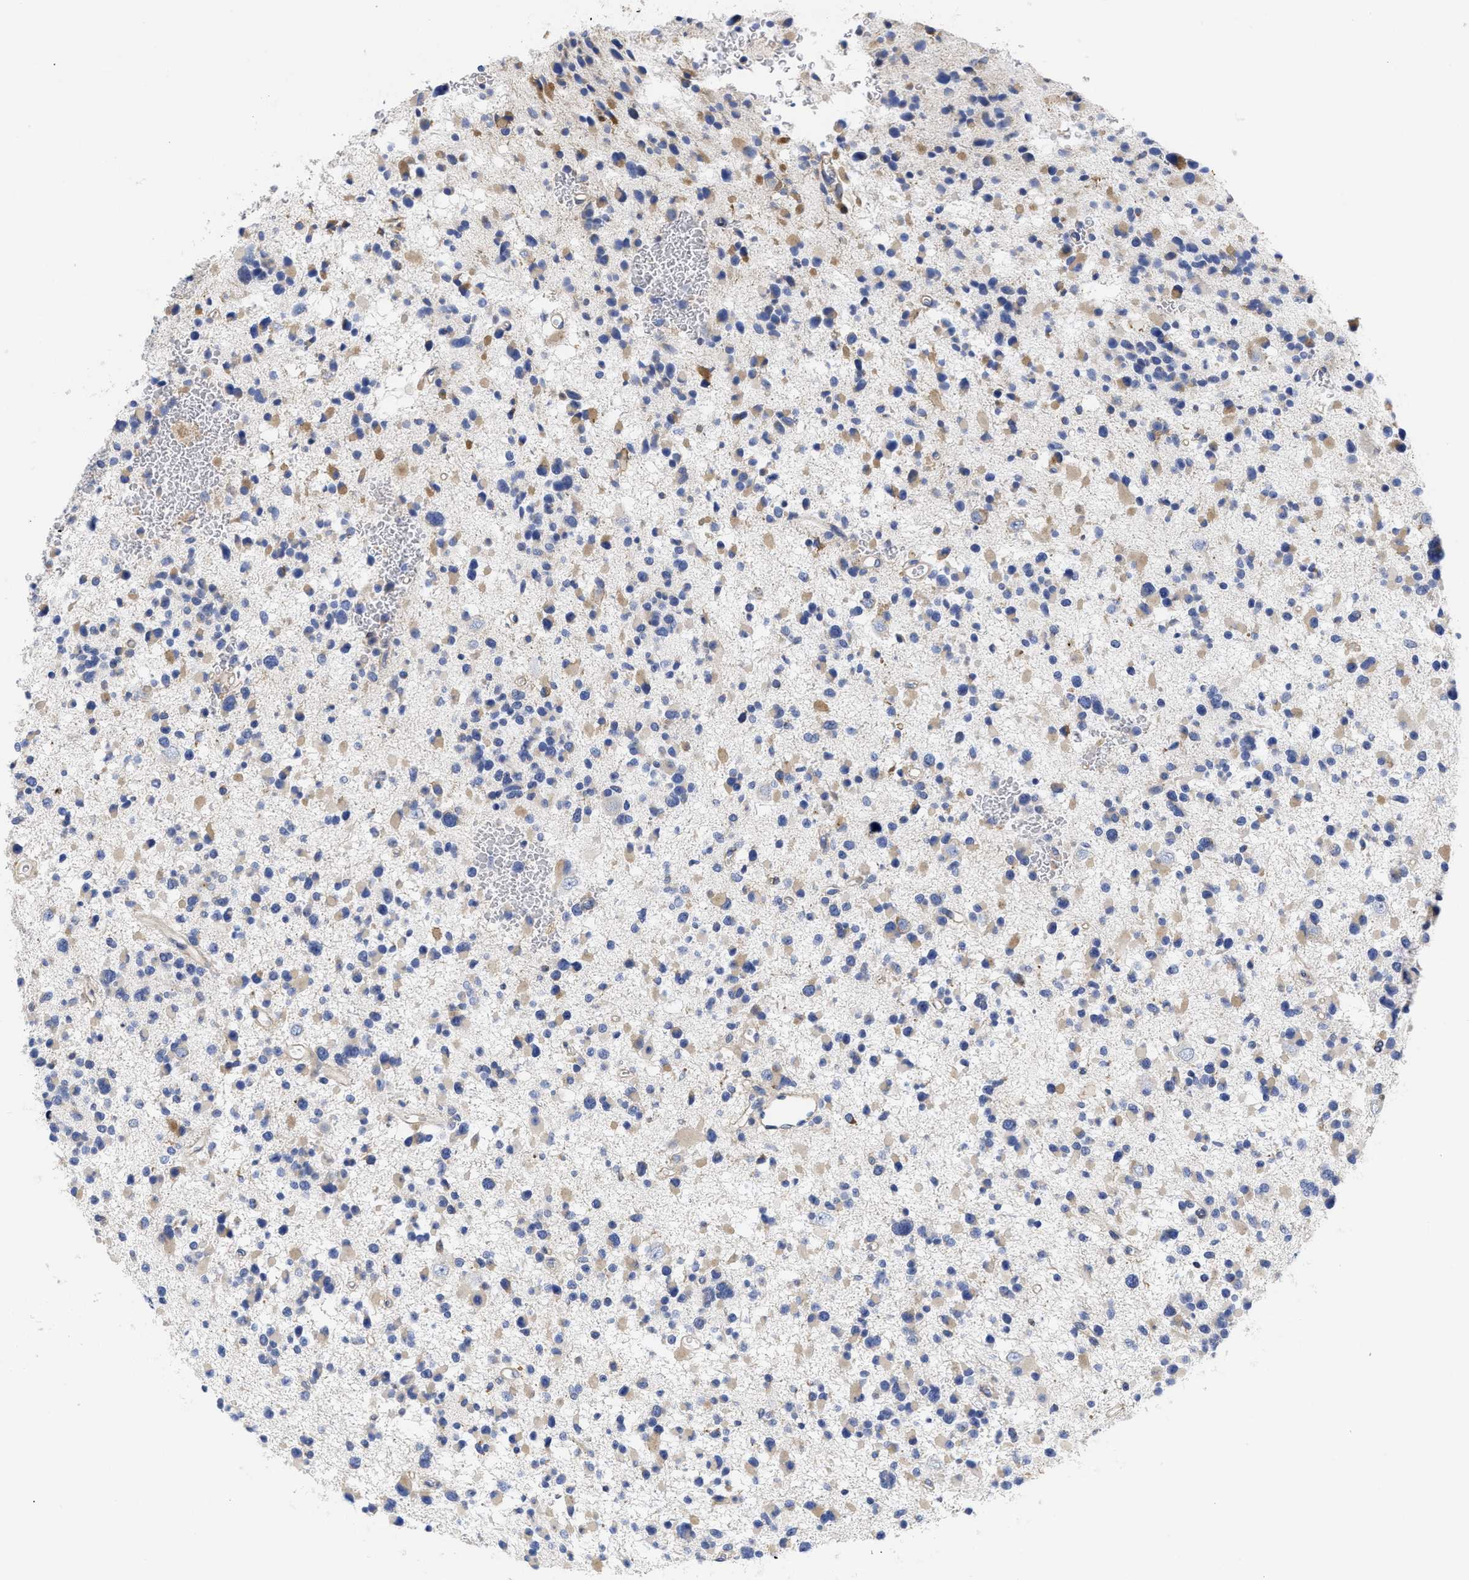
{"staining": {"intensity": "moderate", "quantity": "<25%", "location": "cytoplasmic/membranous"}, "tissue": "glioma", "cell_type": "Tumor cells", "image_type": "cancer", "snomed": [{"axis": "morphology", "description": "Glioma, malignant, Low grade"}, {"axis": "topography", "description": "Brain"}], "caption": "Human glioma stained for a protein (brown) demonstrates moderate cytoplasmic/membranous positive expression in about <25% of tumor cells.", "gene": "CFAP298", "patient": {"sex": "female", "age": 22}}